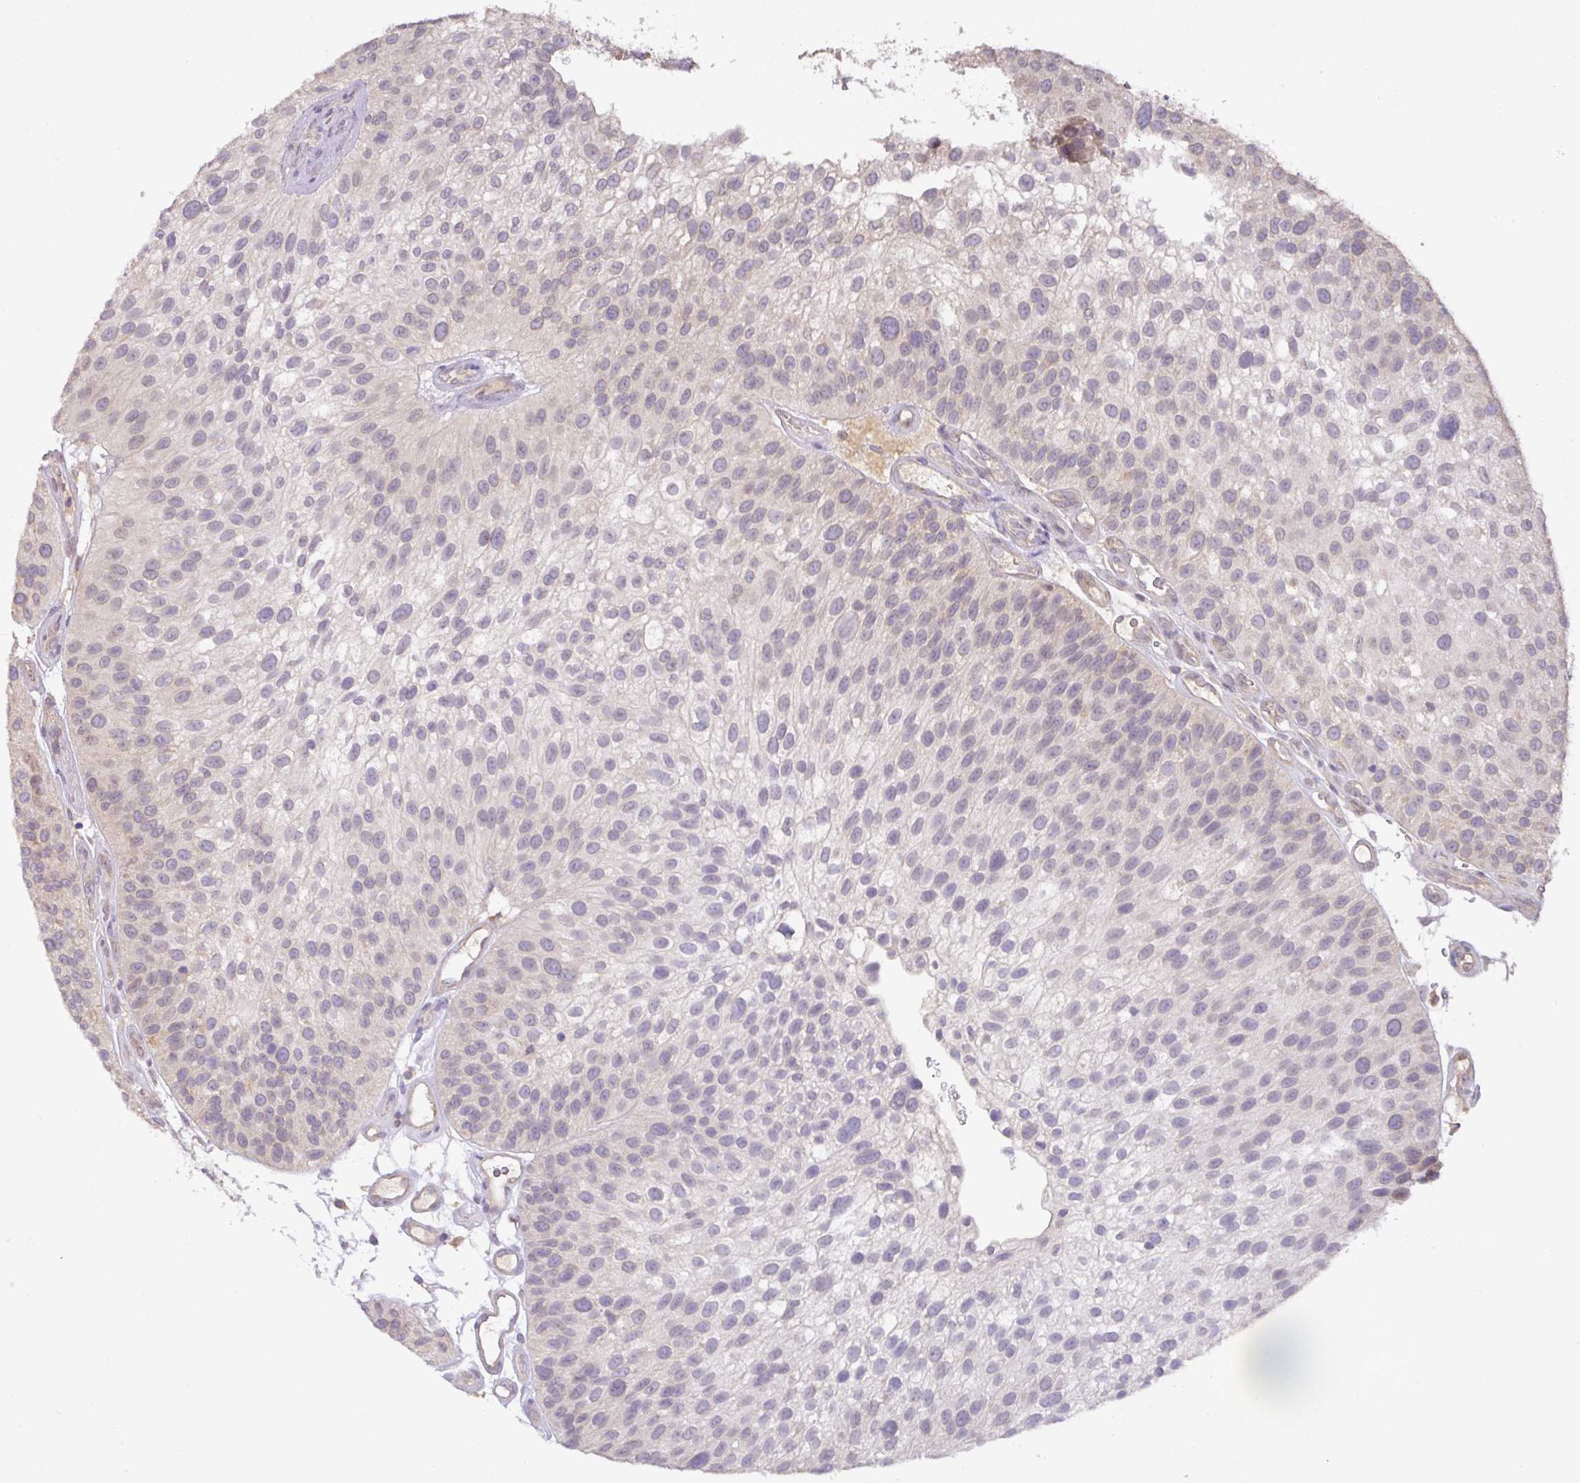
{"staining": {"intensity": "negative", "quantity": "none", "location": "none"}, "tissue": "urothelial cancer", "cell_type": "Tumor cells", "image_type": "cancer", "snomed": [{"axis": "morphology", "description": "Urothelial carcinoma, NOS"}, {"axis": "topography", "description": "Urinary bladder"}], "caption": "Immunohistochemical staining of human transitional cell carcinoma shows no significant staining in tumor cells.", "gene": "GCNT7", "patient": {"sex": "male", "age": 87}}